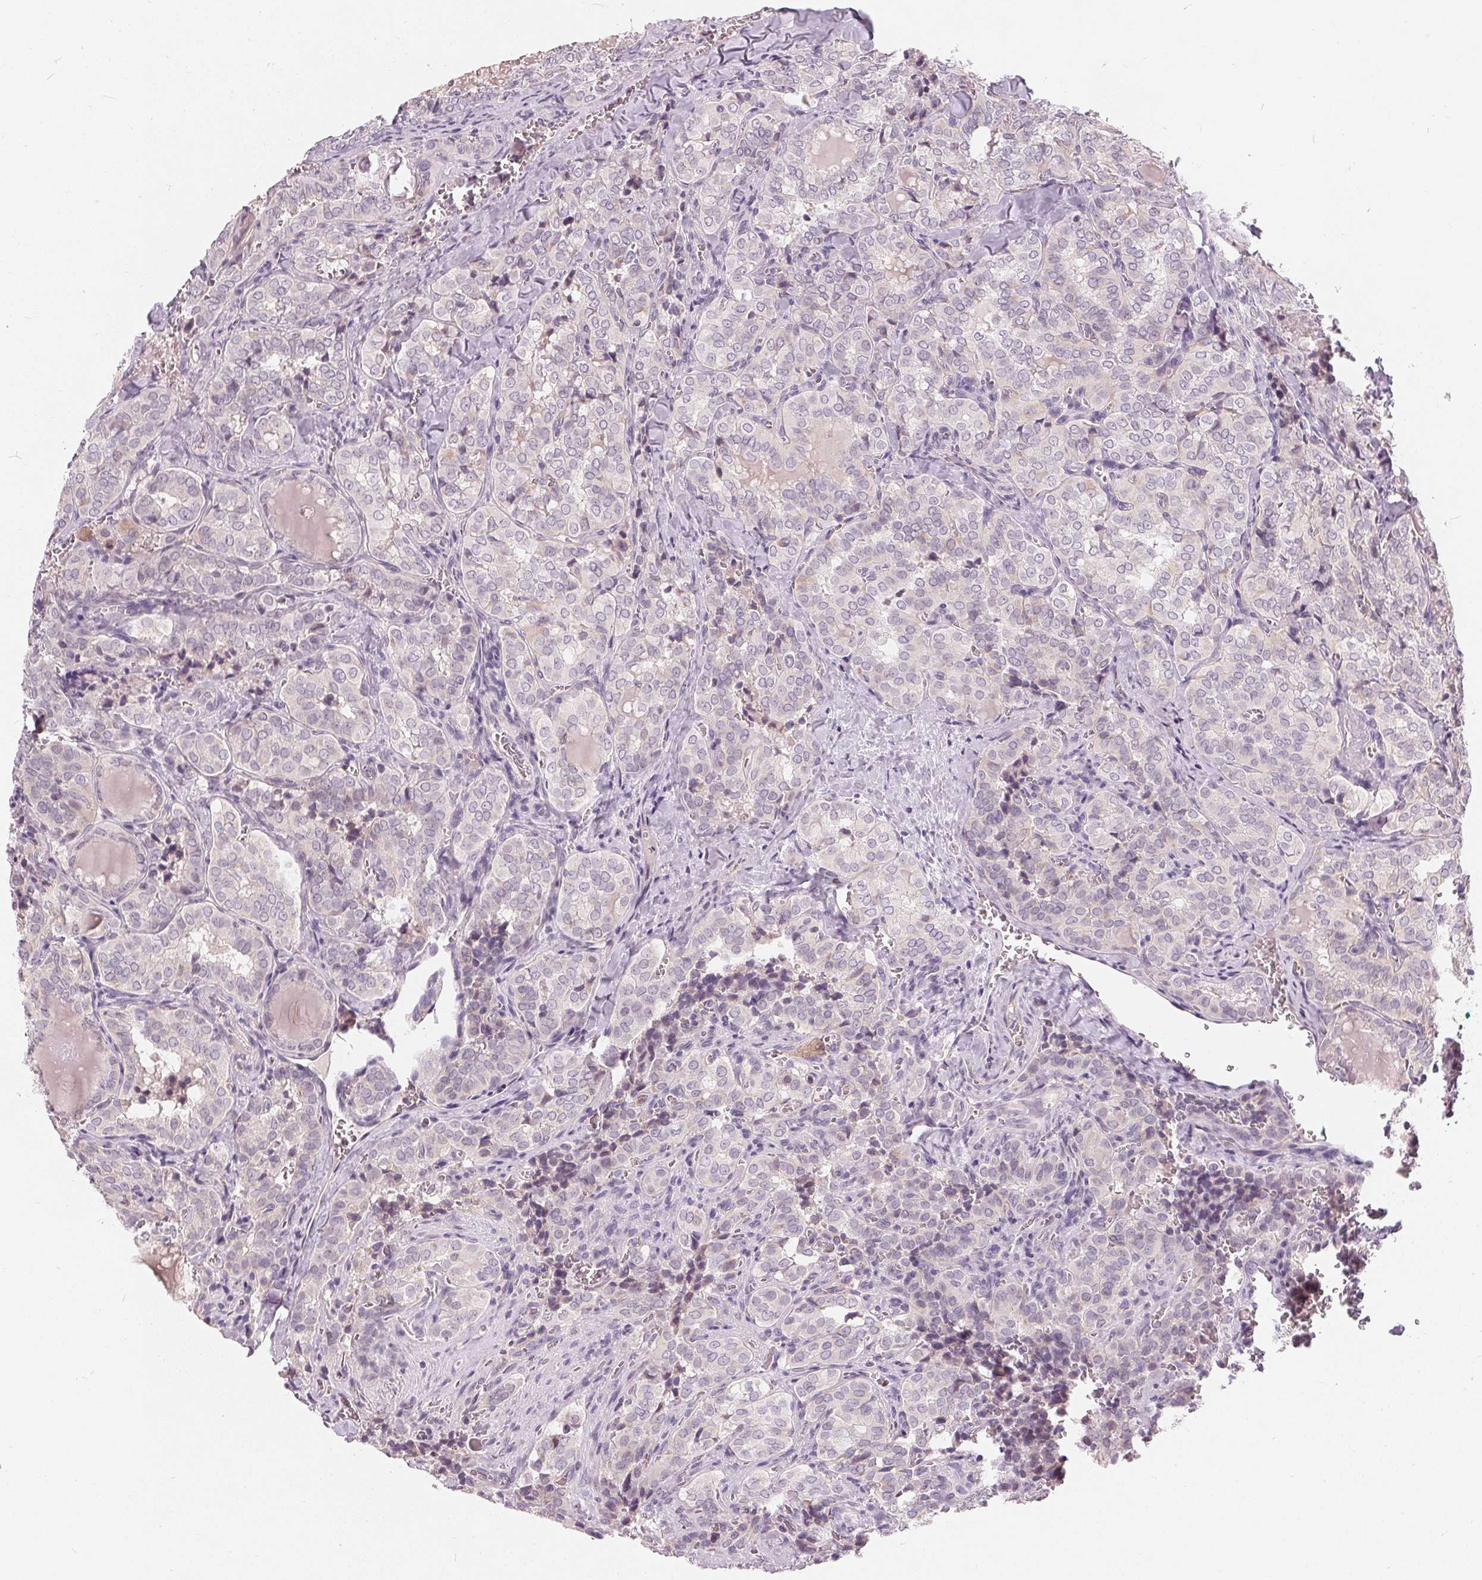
{"staining": {"intensity": "negative", "quantity": "none", "location": "none"}, "tissue": "thyroid cancer", "cell_type": "Tumor cells", "image_type": "cancer", "snomed": [{"axis": "morphology", "description": "Papillary adenocarcinoma, NOS"}, {"axis": "topography", "description": "Thyroid gland"}], "caption": "Thyroid cancer (papillary adenocarcinoma) was stained to show a protein in brown. There is no significant staining in tumor cells.", "gene": "TRIM60", "patient": {"sex": "female", "age": 41}}